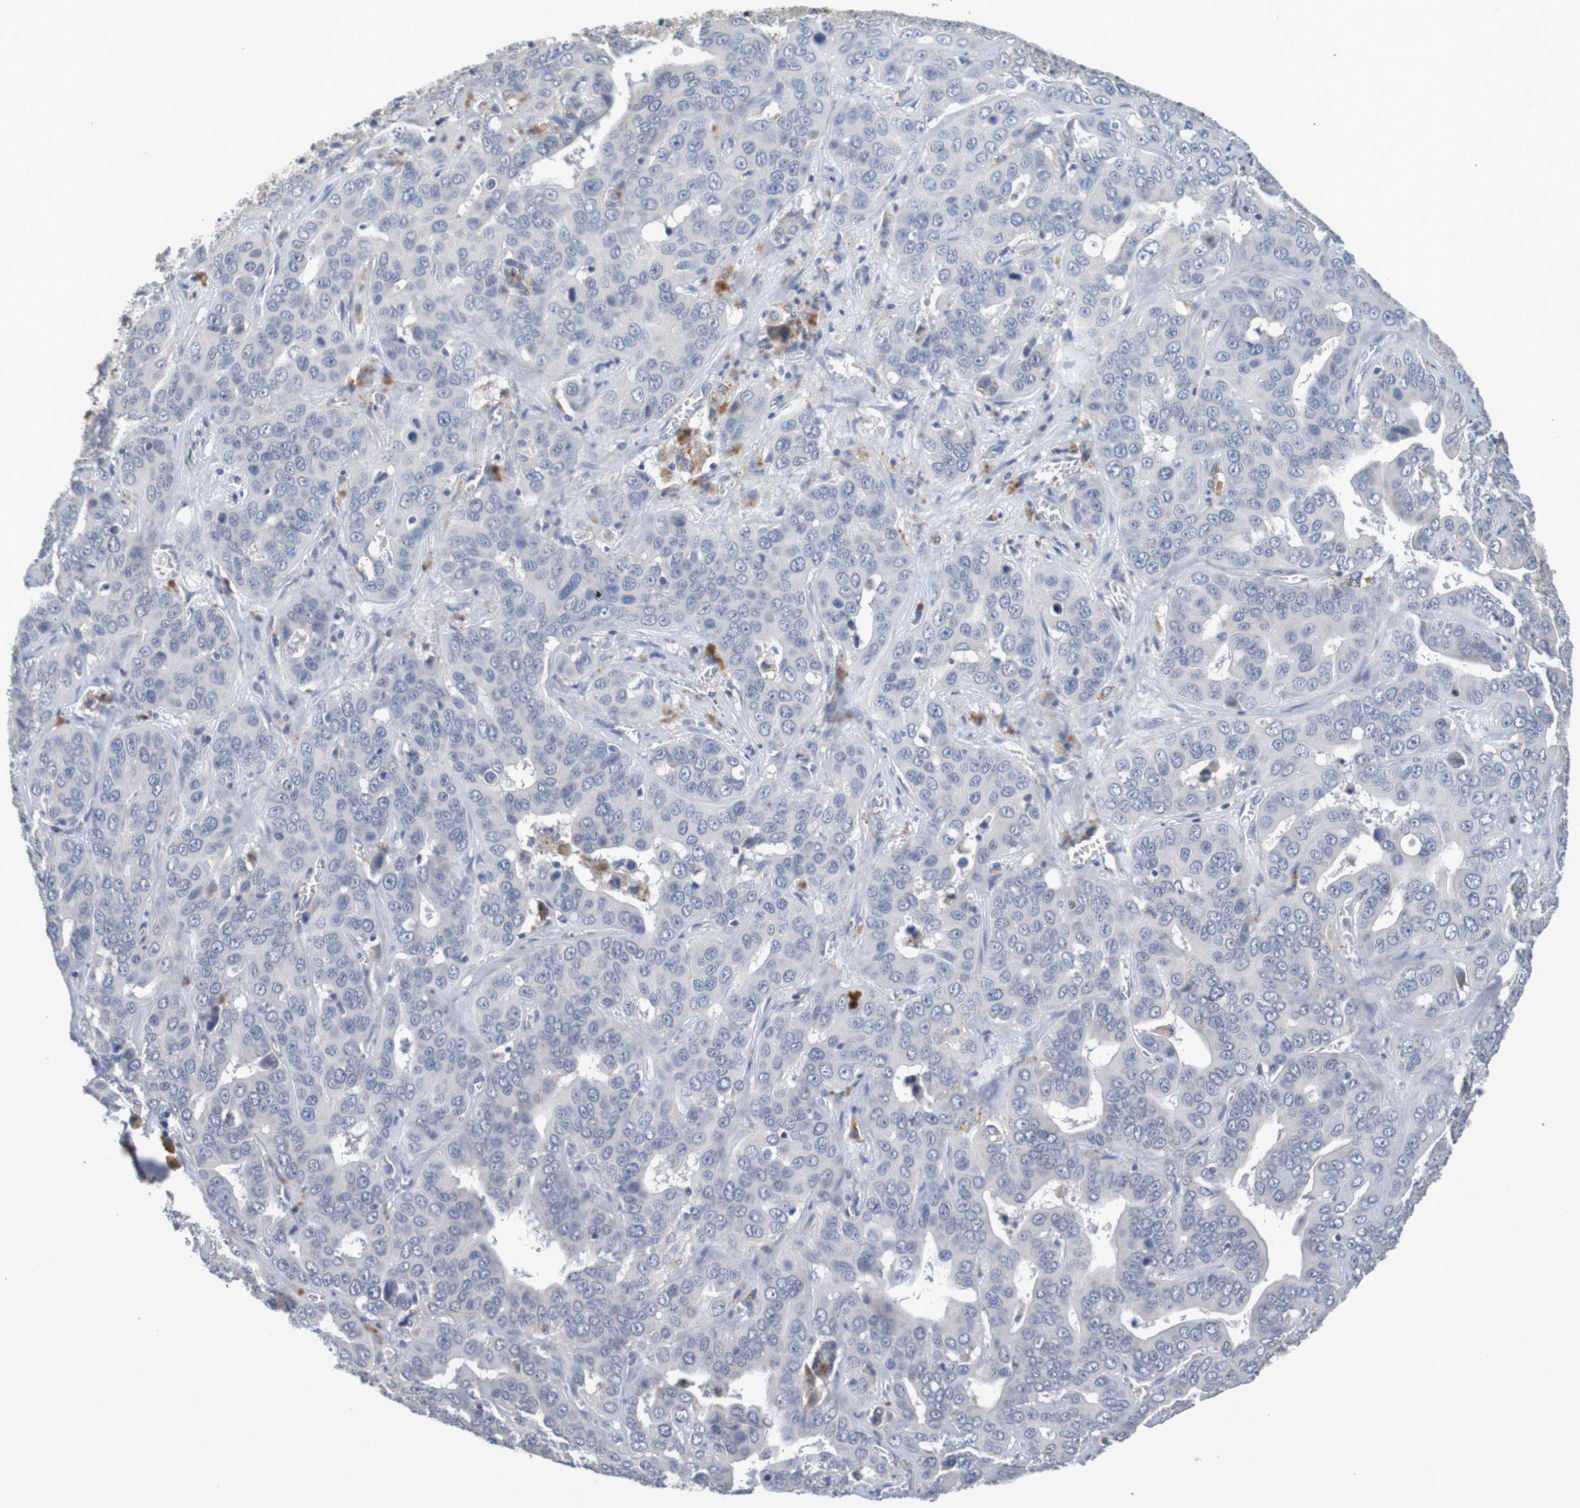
{"staining": {"intensity": "negative", "quantity": "none", "location": "none"}, "tissue": "liver cancer", "cell_type": "Tumor cells", "image_type": "cancer", "snomed": [{"axis": "morphology", "description": "Cholangiocarcinoma"}, {"axis": "topography", "description": "Liver"}], "caption": "This is a micrograph of IHC staining of liver cancer (cholangiocarcinoma), which shows no positivity in tumor cells.", "gene": "LTA", "patient": {"sex": "female", "age": 52}}